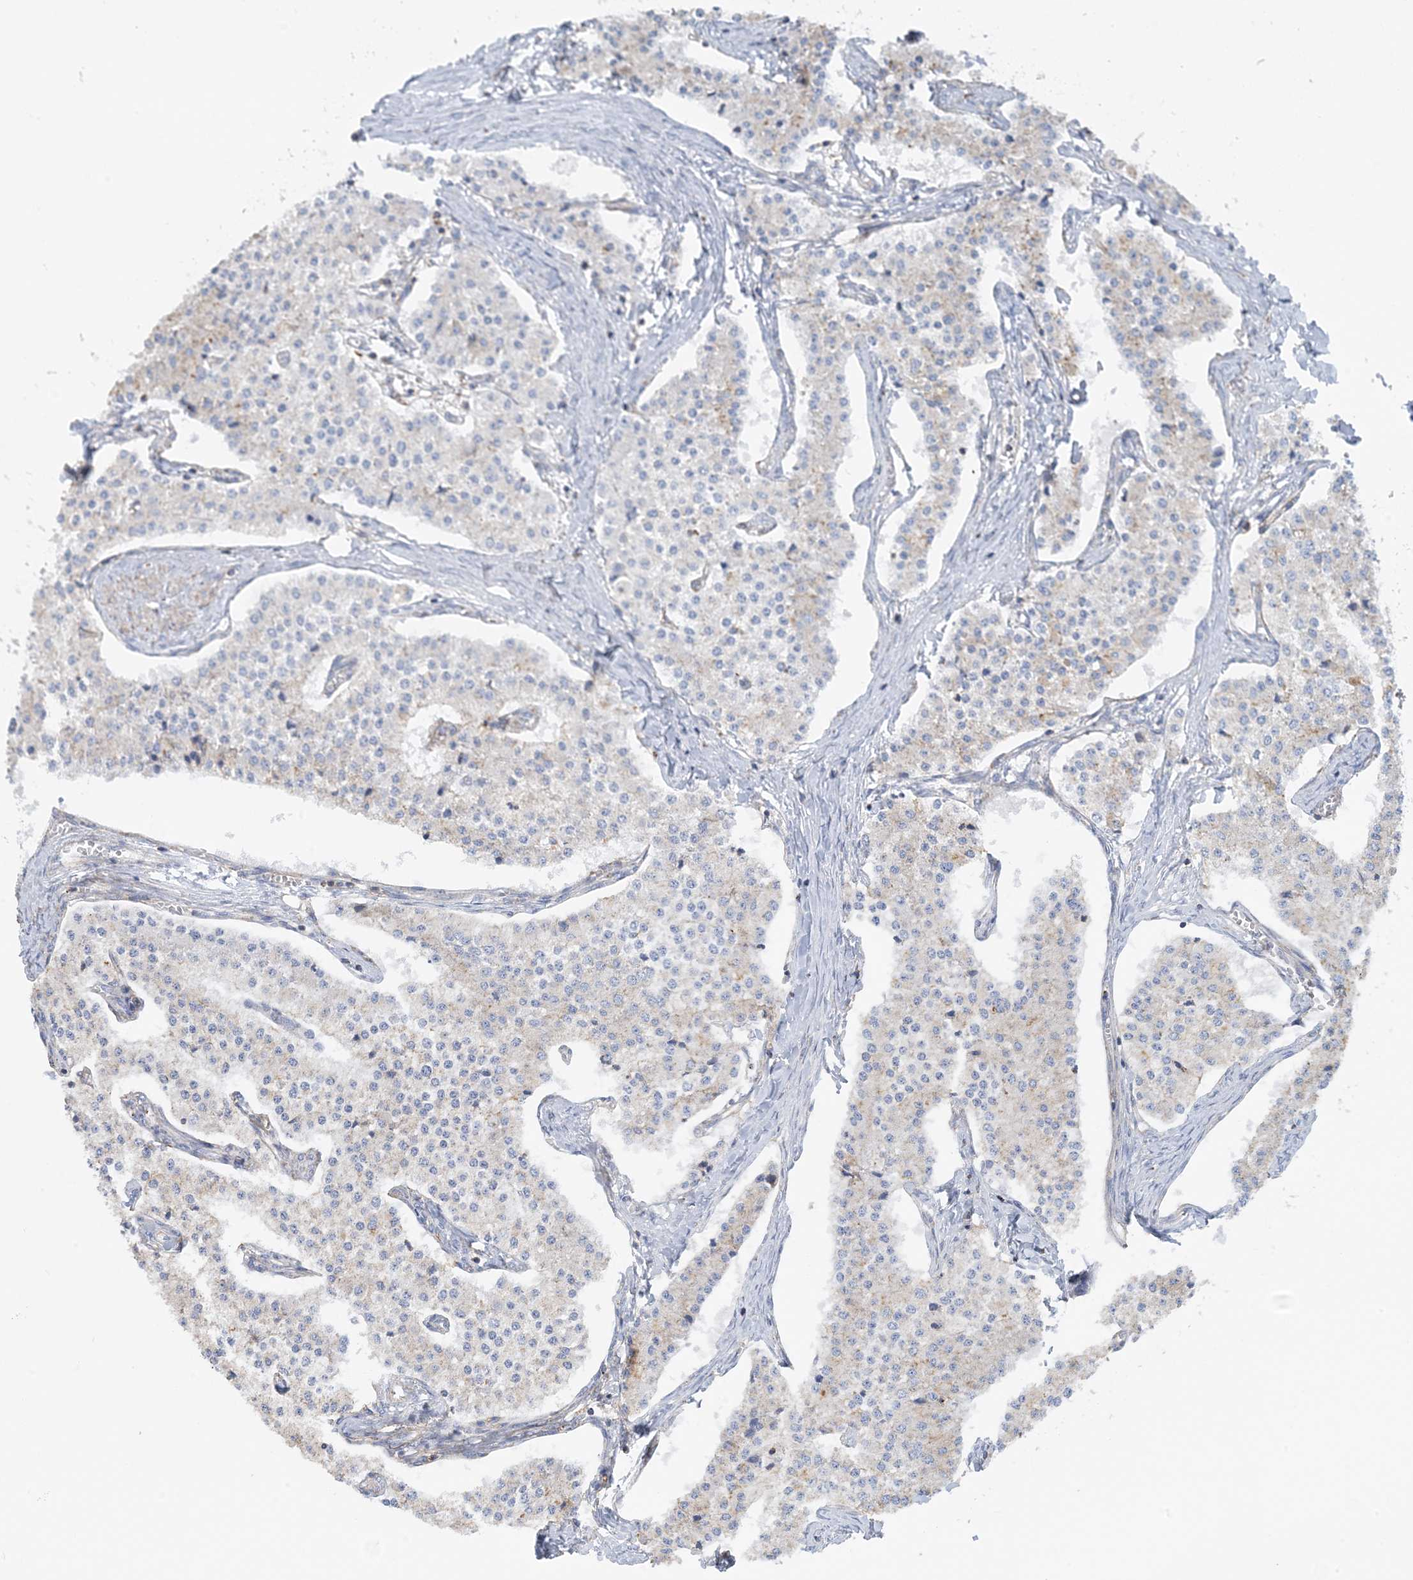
{"staining": {"intensity": "negative", "quantity": "none", "location": "none"}, "tissue": "carcinoid", "cell_type": "Tumor cells", "image_type": "cancer", "snomed": [{"axis": "morphology", "description": "Carcinoid, malignant, NOS"}, {"axis": "topography", "description": "Colon"}], "caption": "Human carcinoid stained for a protein using immunohistochemistry (IHC) reveals no expression in tumor cells.", "gene": "CALHM5", "patient": {"sex": "female", "age": 52}}